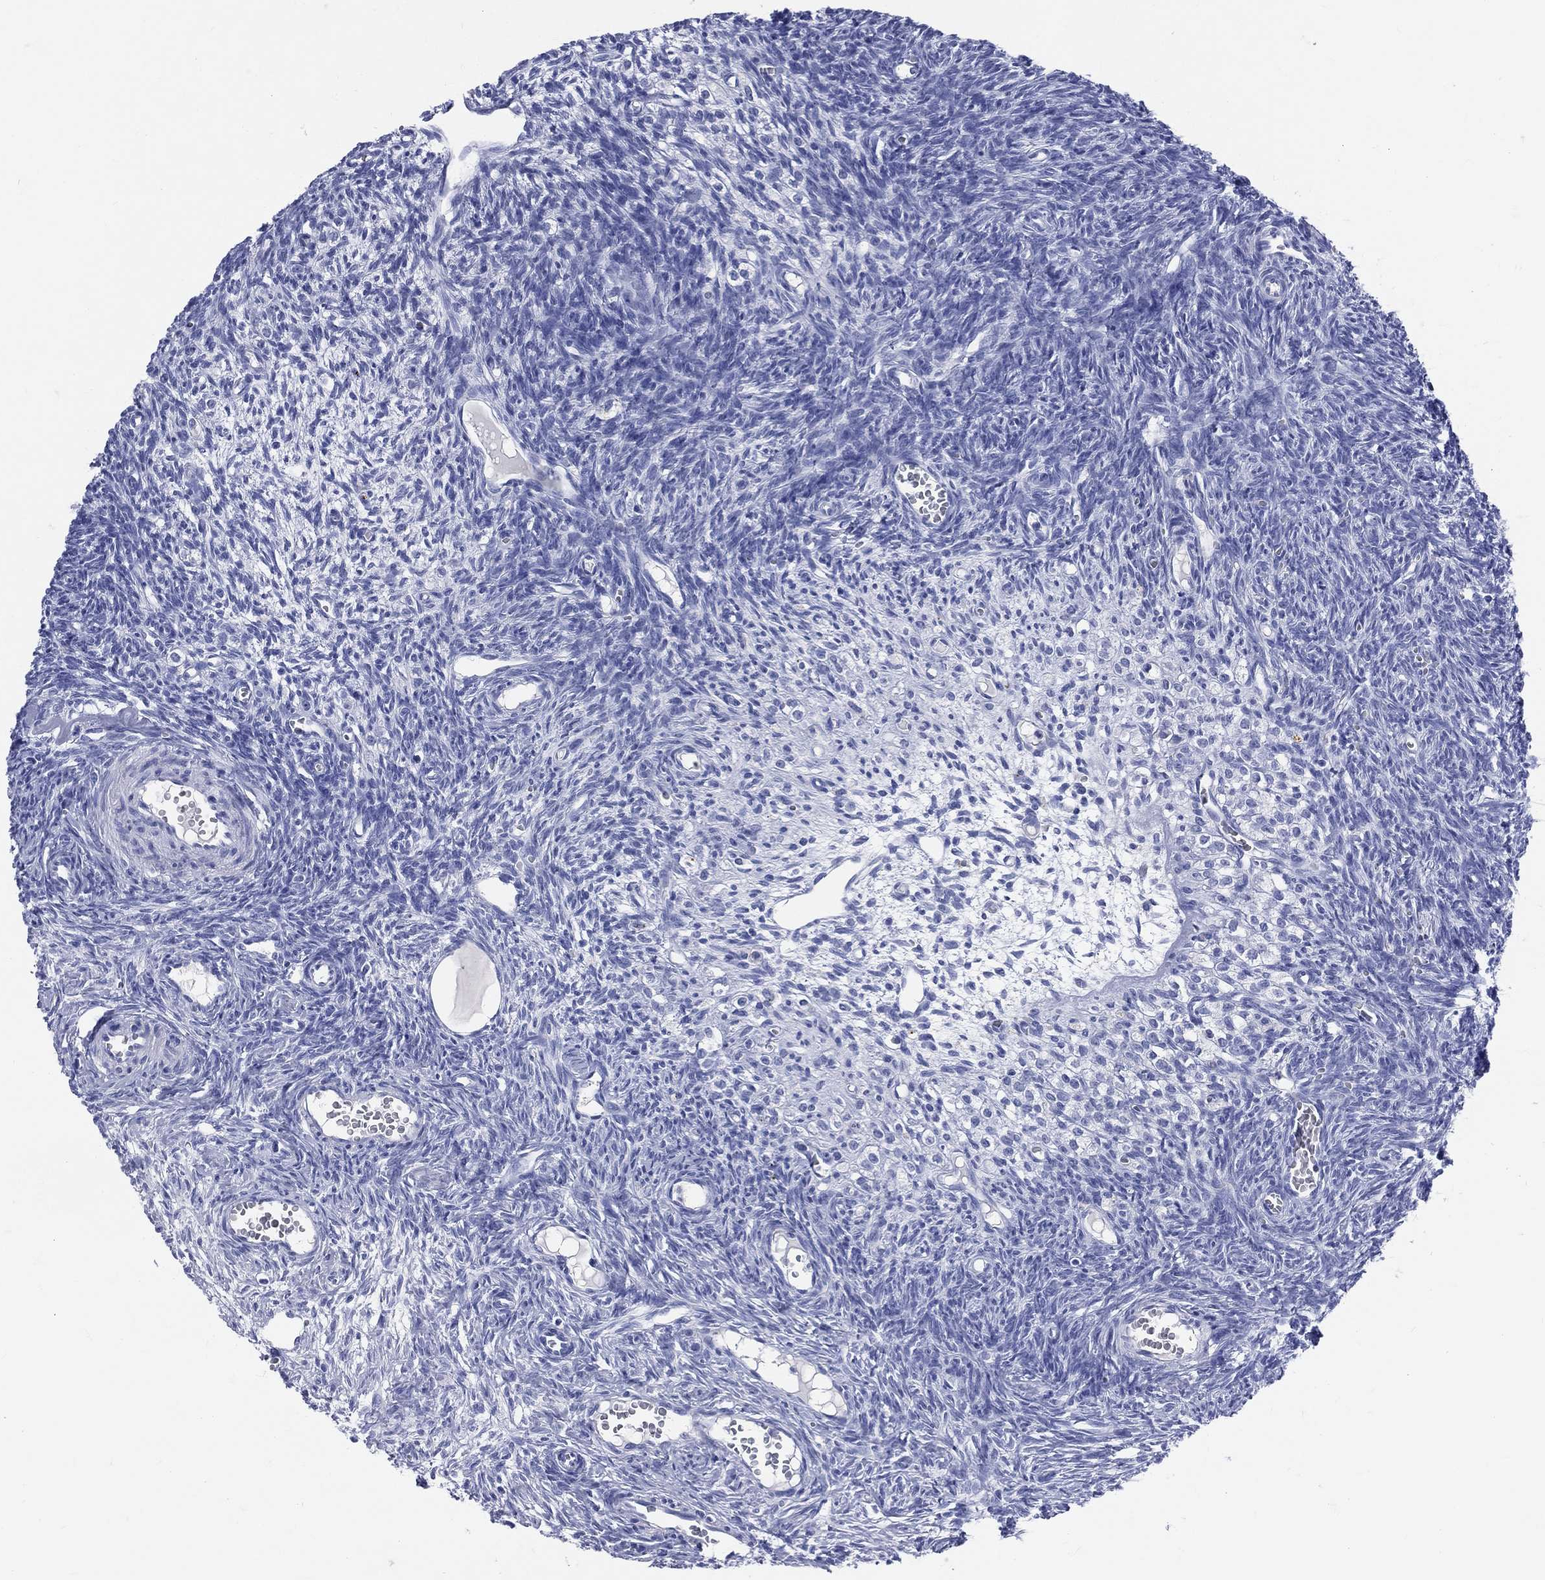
{"staining": {"intensity": "negative", "quantity": "none", "location": "none"}, "tissue": "ovary", "cell_type": "Follicle cells", "image_type": "normal", "snomed": [{"axis": "morphology", "description": "Normal tissue, NOS"}, {"axis": "topography", "description": "Ovary"}], "caption": "A high-resolution image shows immunohistochemistry staining of normal ovary, which demonstrates no significant staining in follicle cells. (DAB (3,3'-diaminobenzidine) immunohistochemistry with hematoxylin counter stain).", "gene": "CYLC1", "patient": {"sex": "female", "age": 27}}